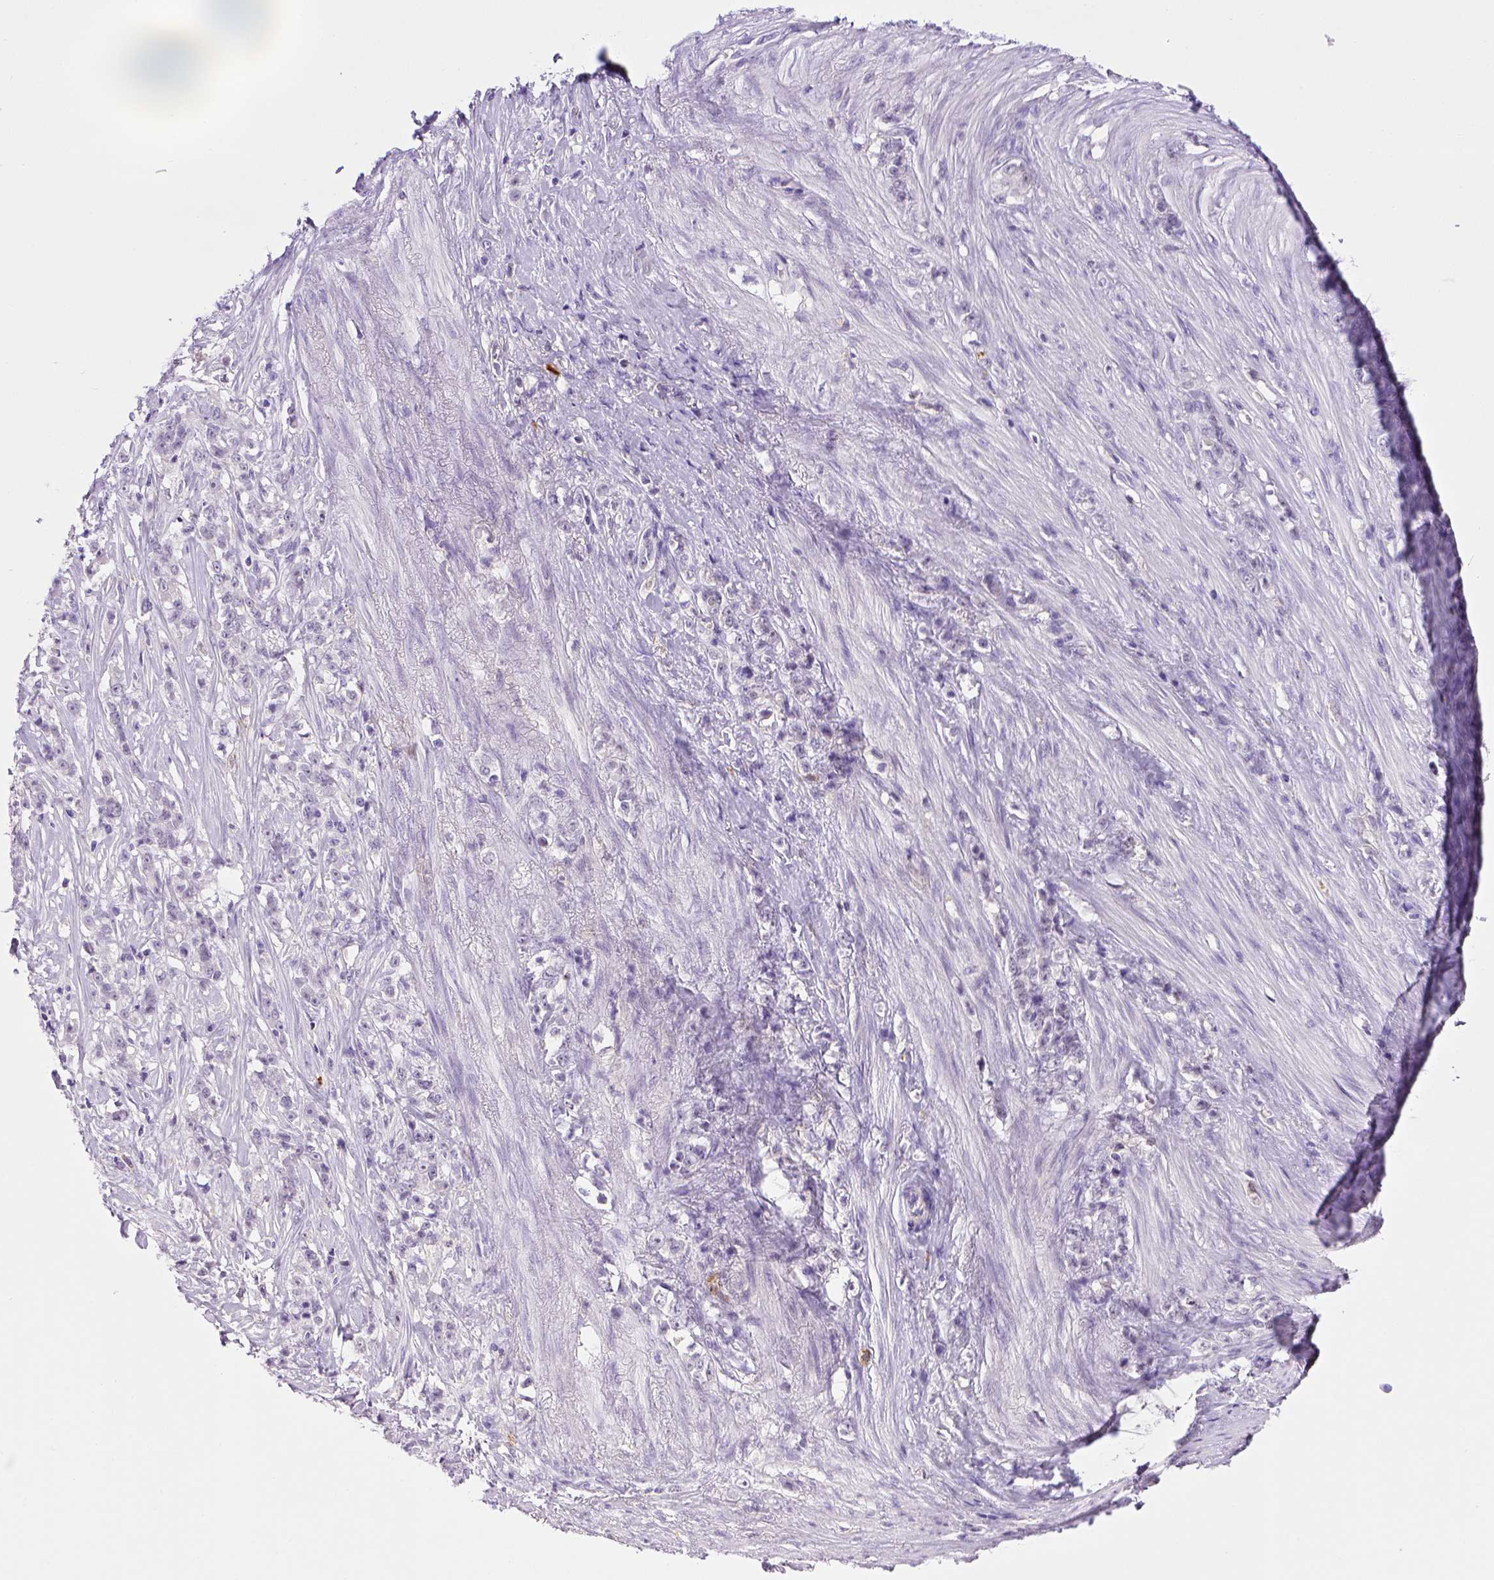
{"staining": {"intensity": "negative", "quantity": "none", "location": "none"}, "tissue": "stomach cancer", "cell_type": "Tumor cells", "image_type": "cancer", "snomed": [{"axis": "morphology", "description": "Adenocarcinoma, NOS"}, {"axis": "topography", "description": "Stomach, lower"}], "caption": "Immunohistochemistry of stomach adenocarcinoma displays no positivity in tumor cells.", "gene": "ITGAM", "patient": {"sex": "male", "age": 88}}